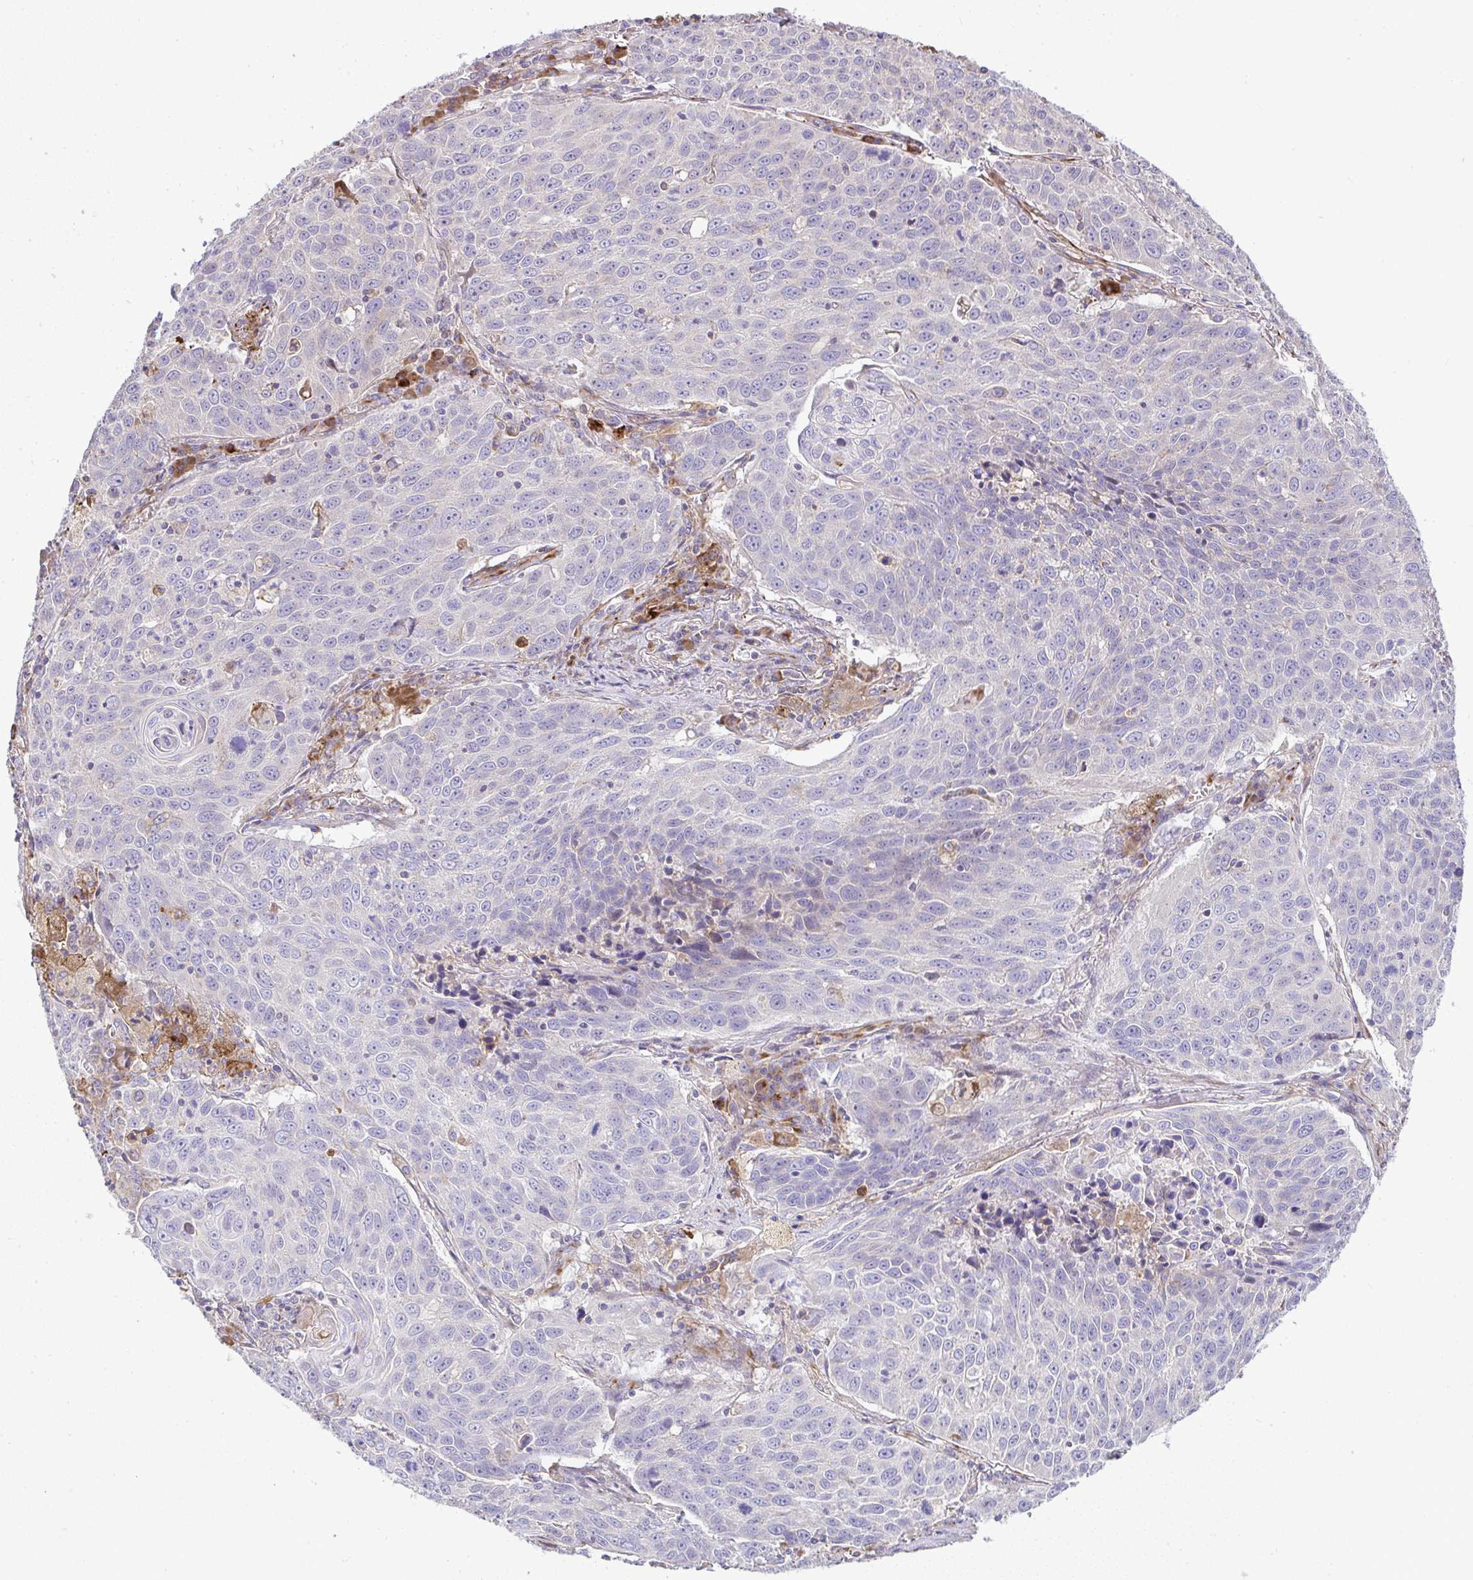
{"staining": {"intensity": "negative", "quantity": "none", "location": "none"}, "tissue": "lung cancer", "cell_type": "Tumor cells", "image_type": "cancer", "snomed": [{"axis": "morphology", "description": "Squamous cell carcinoma, NOS"}, {"axis": "topography", "description": "Lung"}], "caption": "Immunohistochemical staining of human lung cancer shows no significant staining in tumor cells.", "gene": "GRID2", "patient": {"sex": "male", "age": 78}}